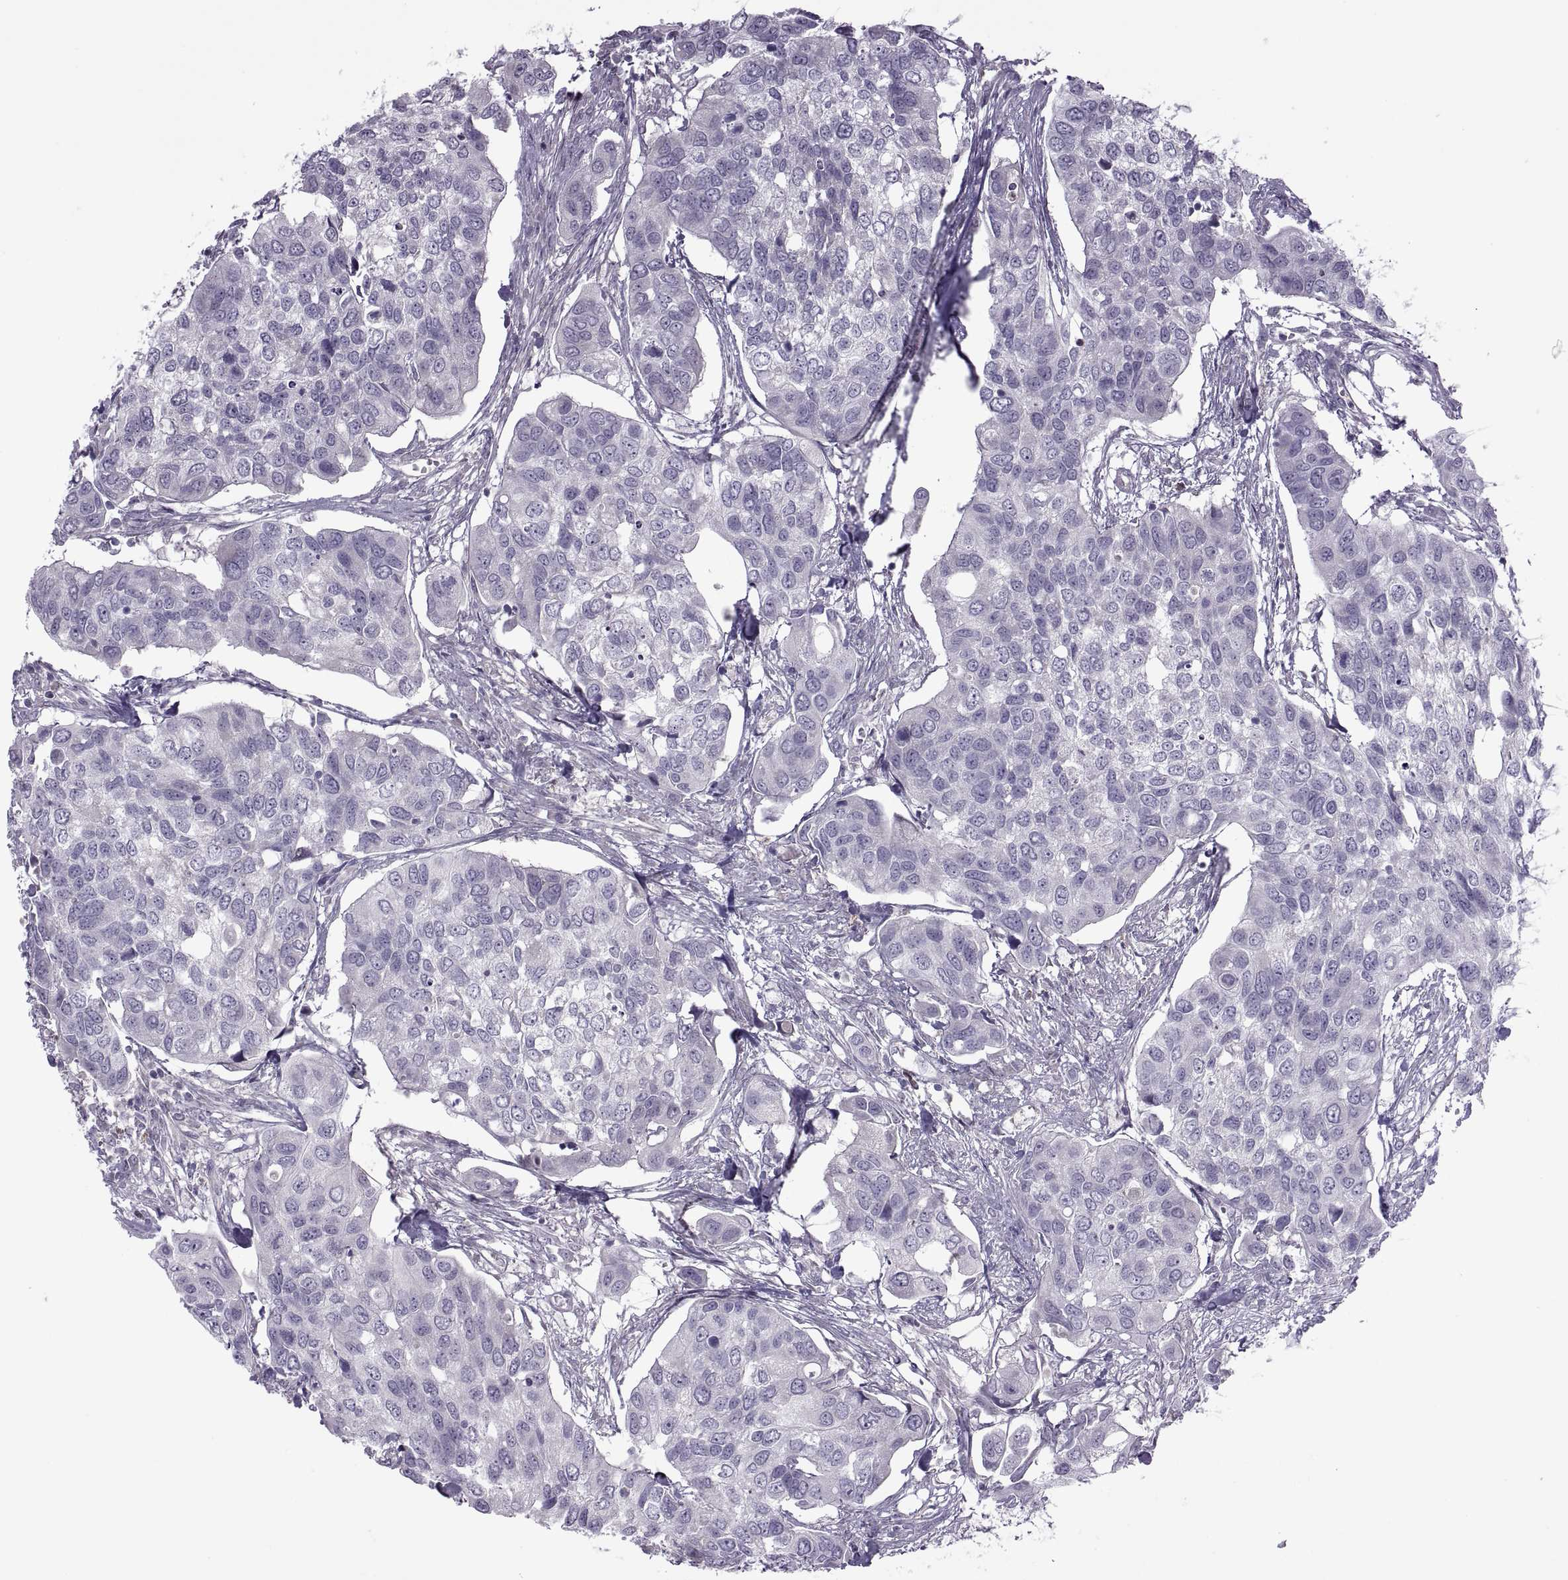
{"staining": {"intensity": "negative", "quantity": "none", "location": "none"}, "tissue": "urothelial cancer", "cell_type": "Tumor cells", "image_type": "cancer", "snomed": [{"axis": "morphology", "description": "Urothelial carcinoma, High grade"}, {"axis": "topography", "description": "Urinary bladder"}], "caption": "Tumor cells show no significant protein expression in urothelial carcinoma (high-grade).", "gene": "ODF3", "patient": {"sex": "male", "age": 60}}